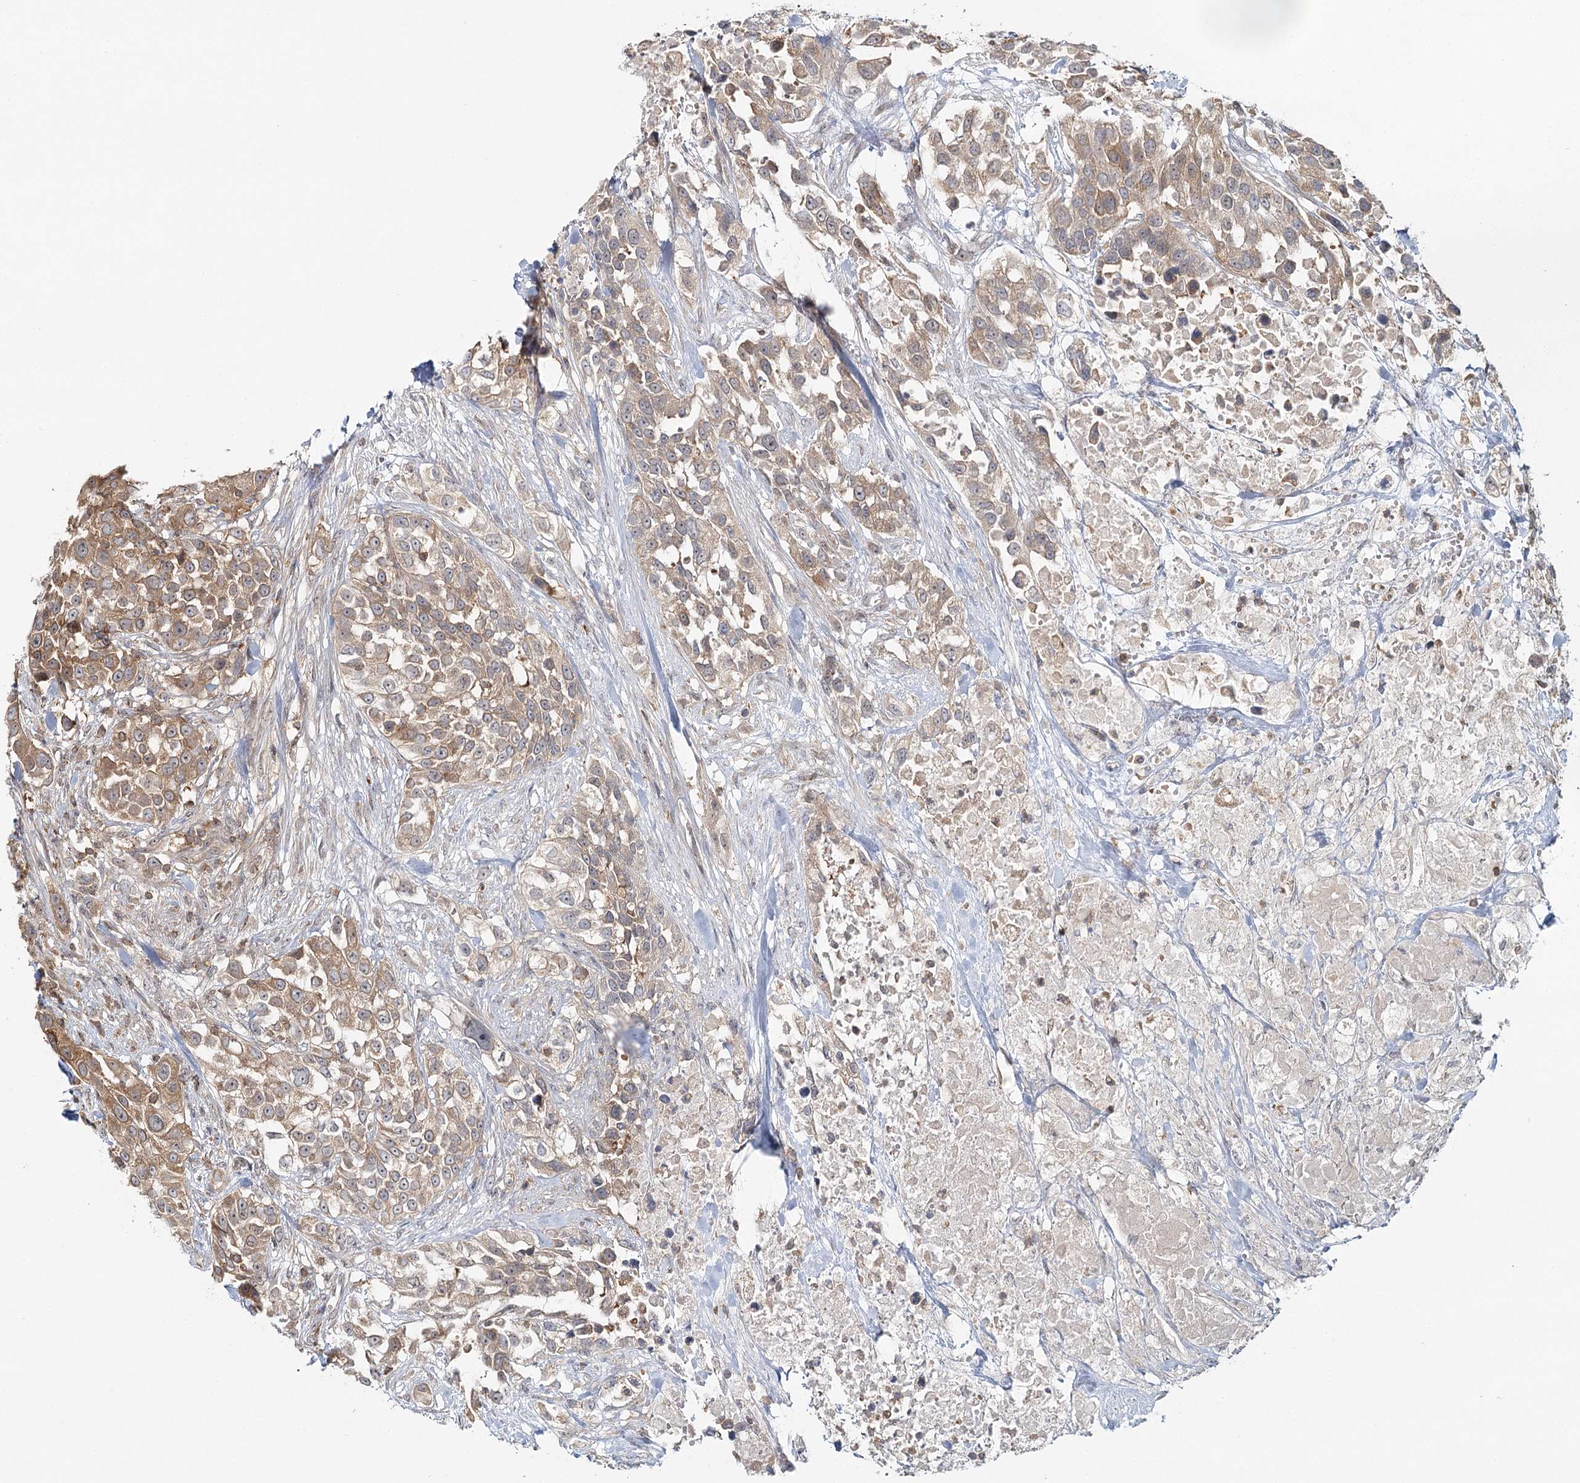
{"staining": {"intensity": "moderate", "quantity": ">75%", "location": "cytoplasmic/membranous"}, "tissue": "urothelial cancer", "cell_type": "Tumor cells", "image_type": "cancer", "snomed": [{"axis": "morphology", "description": "Urothelial carcinoma, High grade"}, {"axis": "topography", "description": "Urinary bladder"}], "caption": "Approximately >75% of tumor cells in human urothelial cancer show moderate cytoplasmic/membranous protein expression as visualized by brown immunohistochemical staining.", "gene": "FAM120B", "patient": {"sex": "female", "age": 80}}